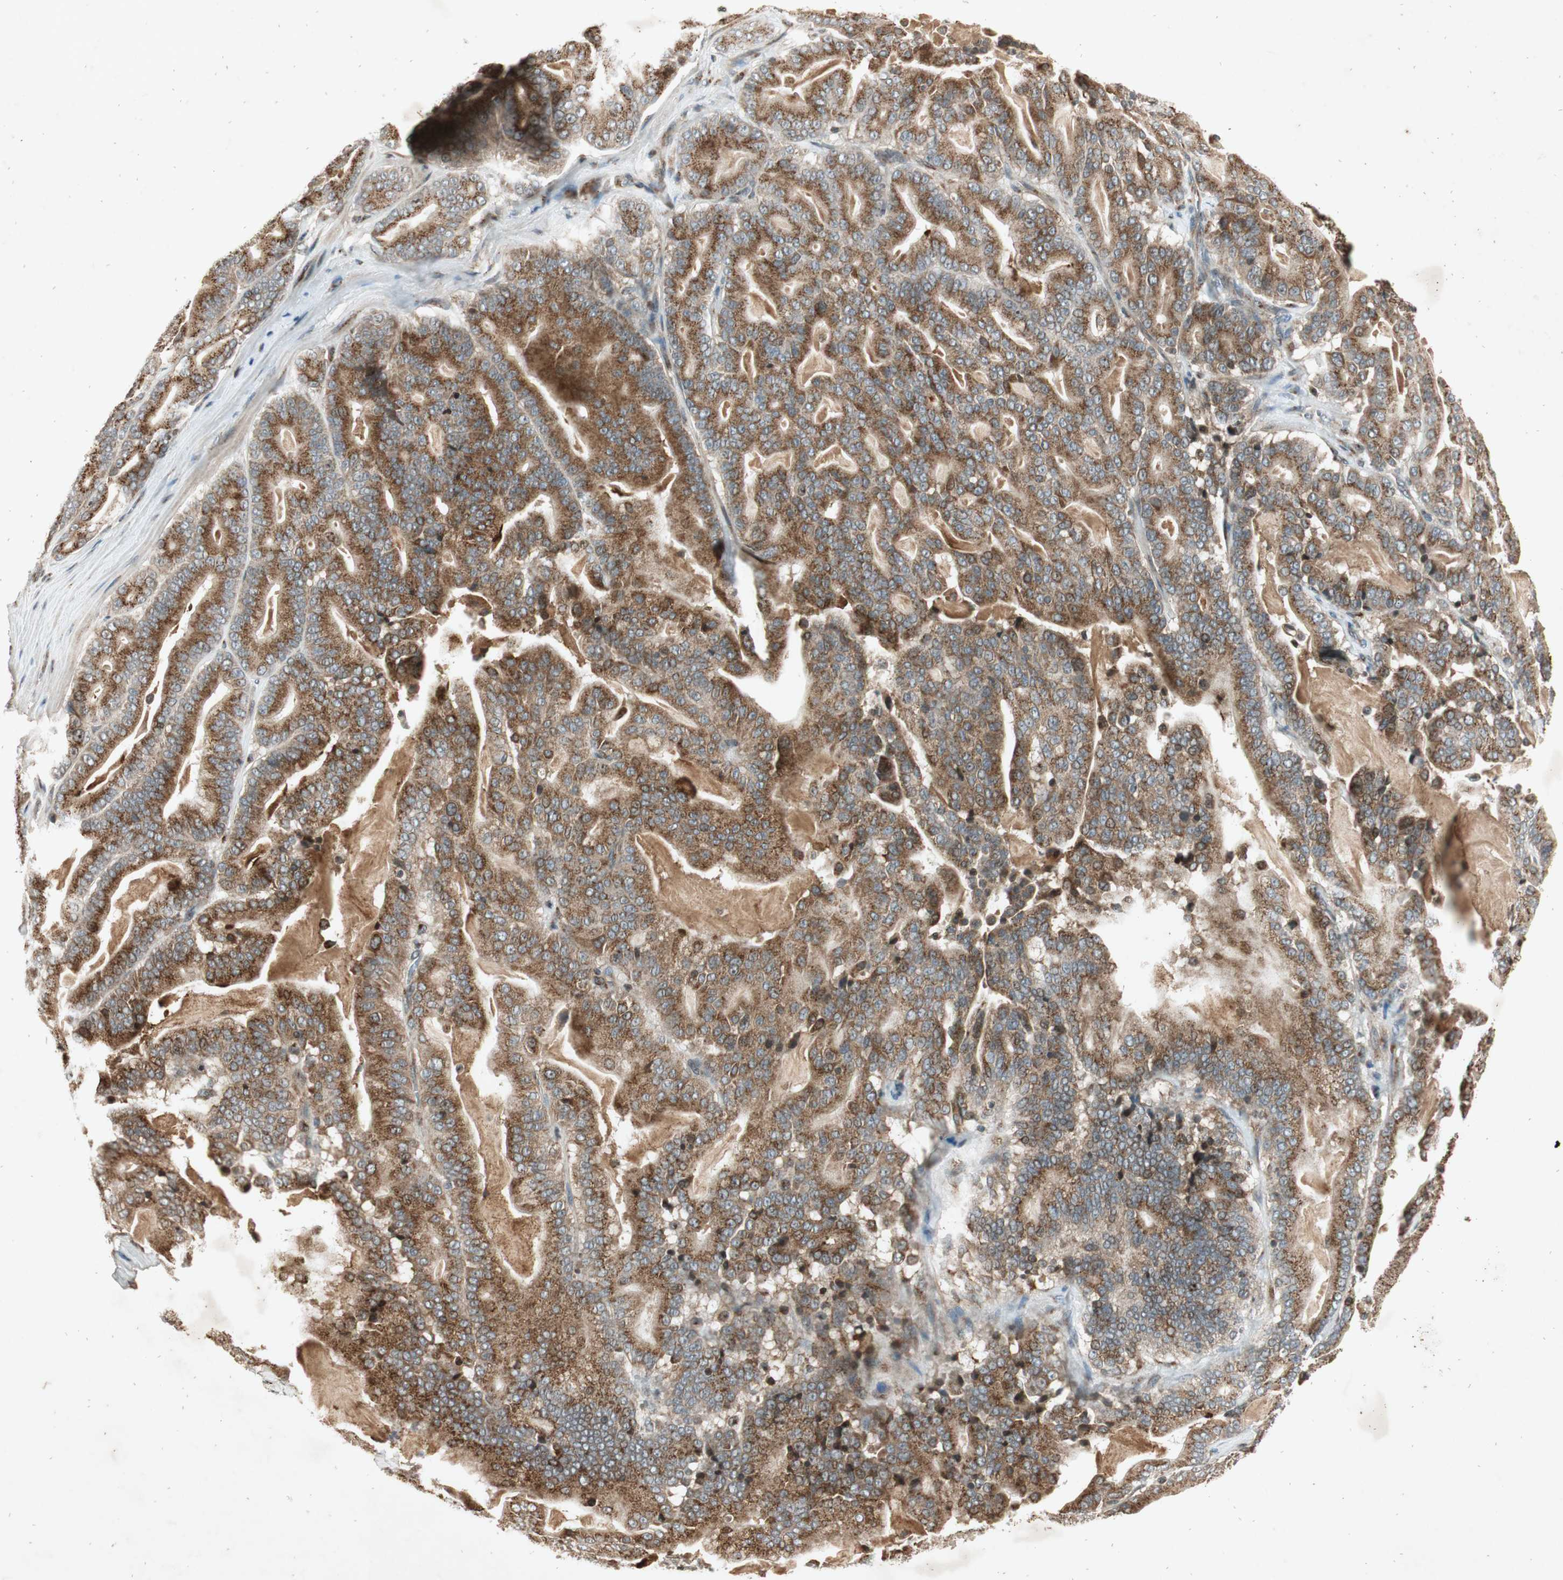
{"staining": {"intensity": "weak", "quantity": ">75%", "location": "cytoplasmic/membranous"}, "tissue": "pancreatic cancer", "cell_type": "Tumor cells", "image_type": "cancer", "snomed": [{"axis": "morphology", "description": "Adenocarcinoma, NOS"}, {"axis": "topography", "description": "Pancreas"}], "caption": "Tumor cells reveal weak cytoplasmic/membranous expression in approximately >75% of cells in pancreatic cancer.", "gene": "NEO1", "patient": {"sex": "male", "age": 63}}